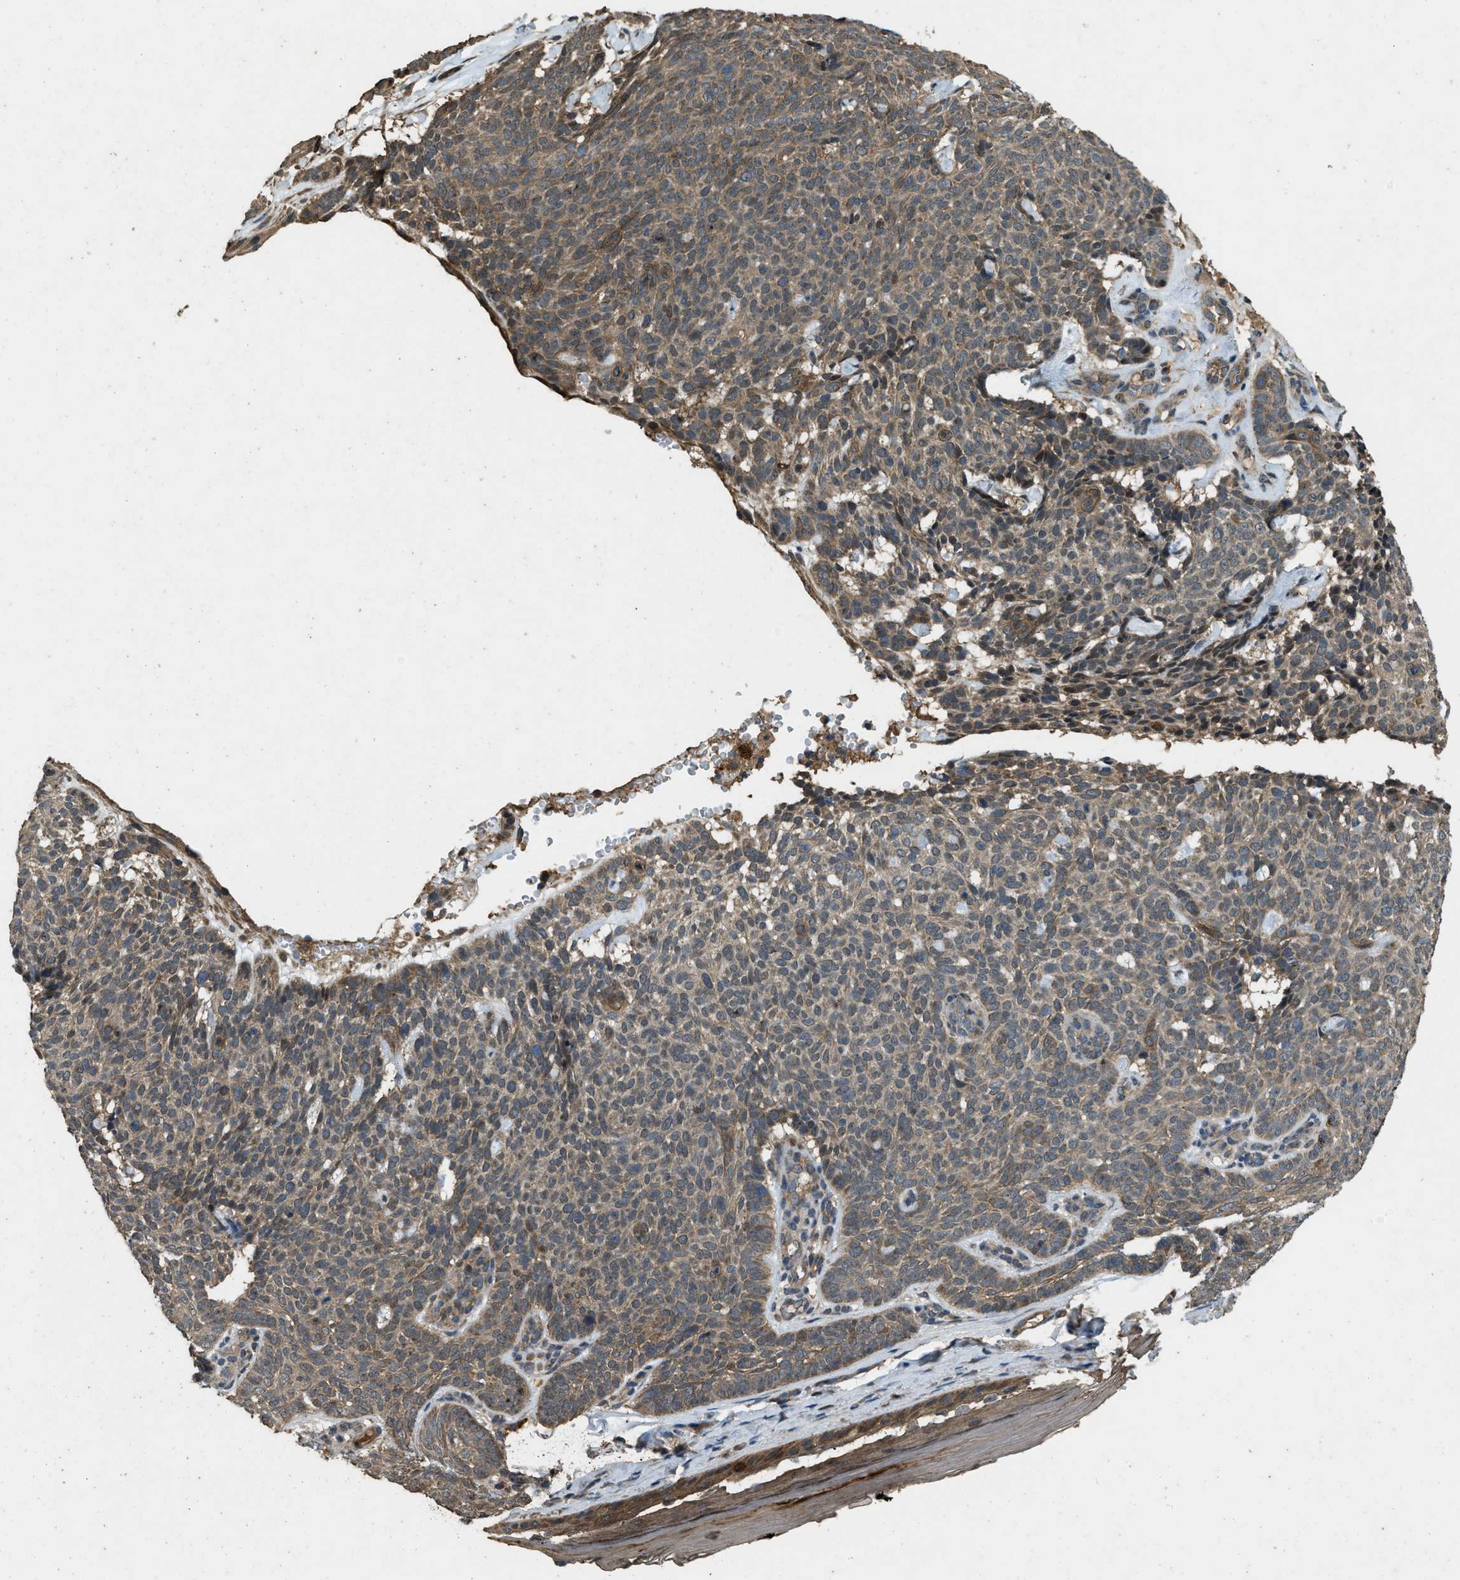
{"staining": {"intensity": "weak", "quantity": ">75%", "location": "cytoplasmic/membranous"}, "tissue": "skin cancer", "cell_type": "Tumor cells", "image_type": "cancer", "snomed": [{"axis": "morphology", "description": "Basal cell carcinoma"}, {"axis": "topography", "description": "Skin"}], "caption": "Tumor cells display weak cytoplasmic/membranous positivity in about >75% of cells in basal cell carcinoma (skin).", "gene": "ATP8B1", "patient": {"sex": "male", "age": 61}}